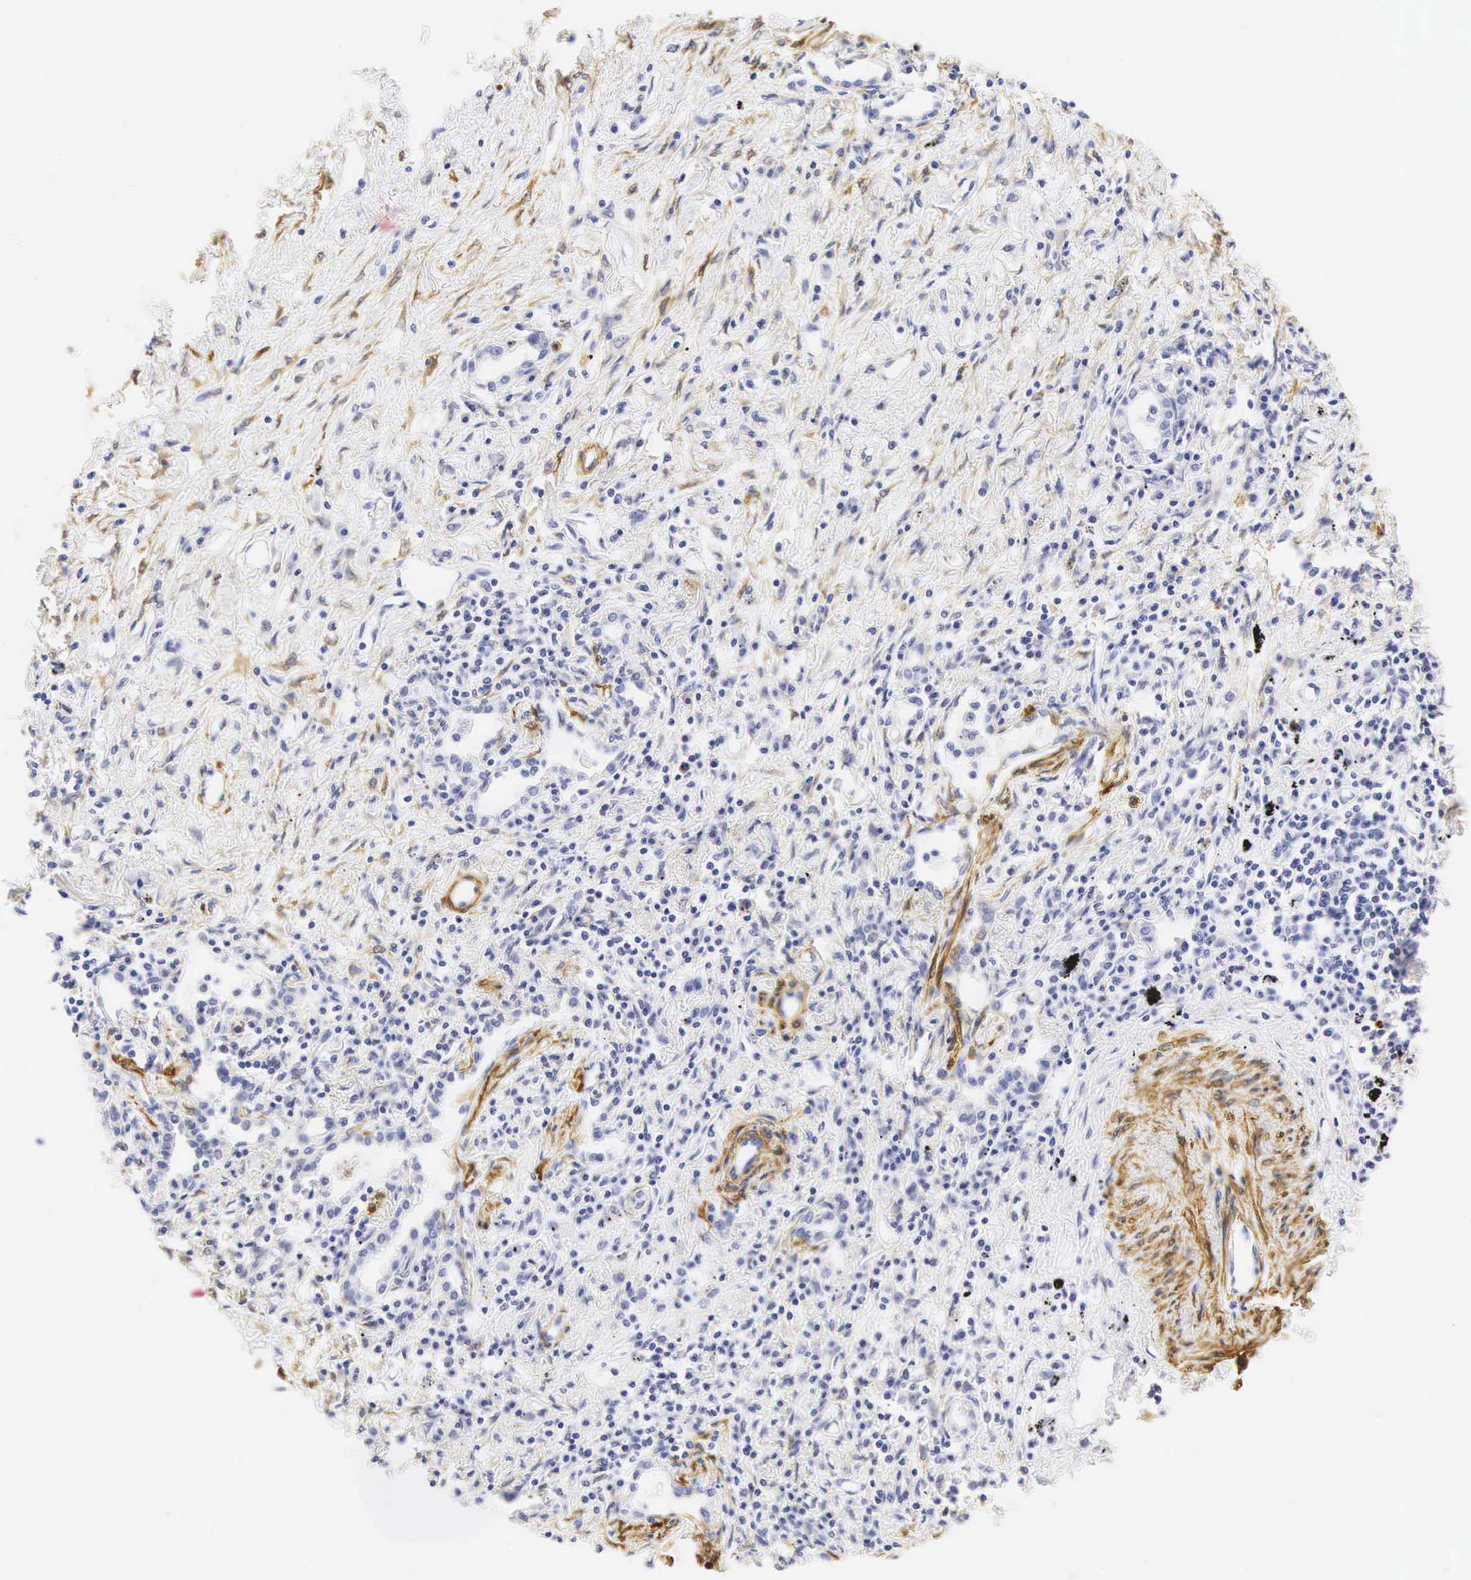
{"staining": {"intensity": "negative", "quantity": "none", "location": "none"}, "tissue": "lung cancer", "cell_type": "Tumor cells", "image_type": "cancer", "snomed": [{"axis": "morphology", "description": "Adenocarcinoma, NOS"}, {"axis": "topography", "description": "Lung"}], "caption": "The histopathology image reveals no staining of tumor cells in lung cancer.", "gene": "CNN1", "patient": {"sex": "male", "age": 60}}